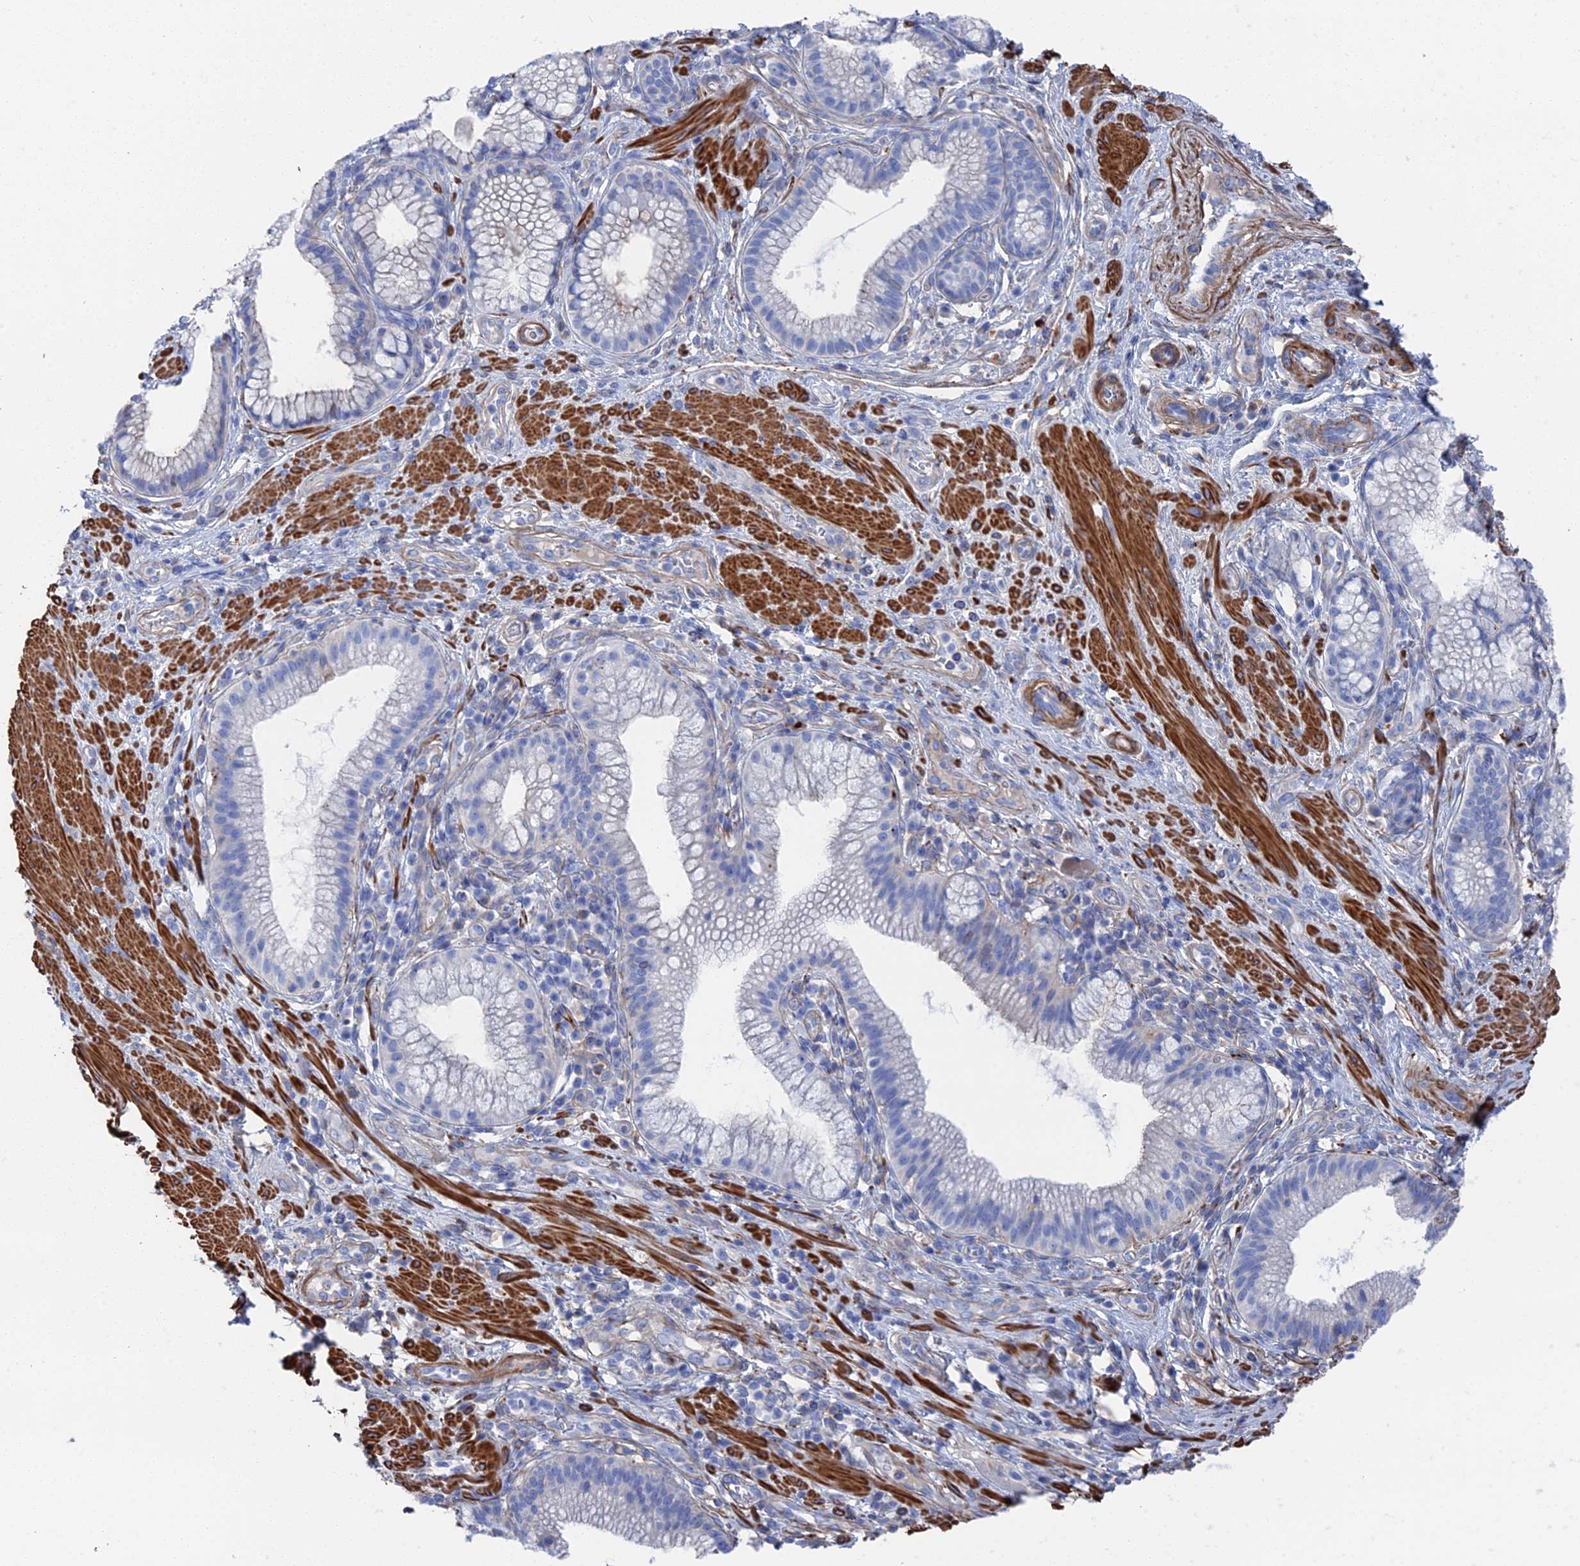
{"staining": {"intensity": "negative", "quantity": "none", "location": "none"}, "tissue": "pancreatic cancer", "cell_type": "Tumor cells", "image_type": "cancer", "snomed": [{"axis": "morphology", "description": "Adenocarcinoma, NOS"}, {"axis": "topography", "description": "Pancreas"}], "caption": "Tumor cells show no significant staining in pancreatic cancer. (DAB (3,3'-diaminobenzidine) IHC with hematoxylin counter stain).", "gene": "STRA6", "patient": {"sex": "male", "age": 72}}